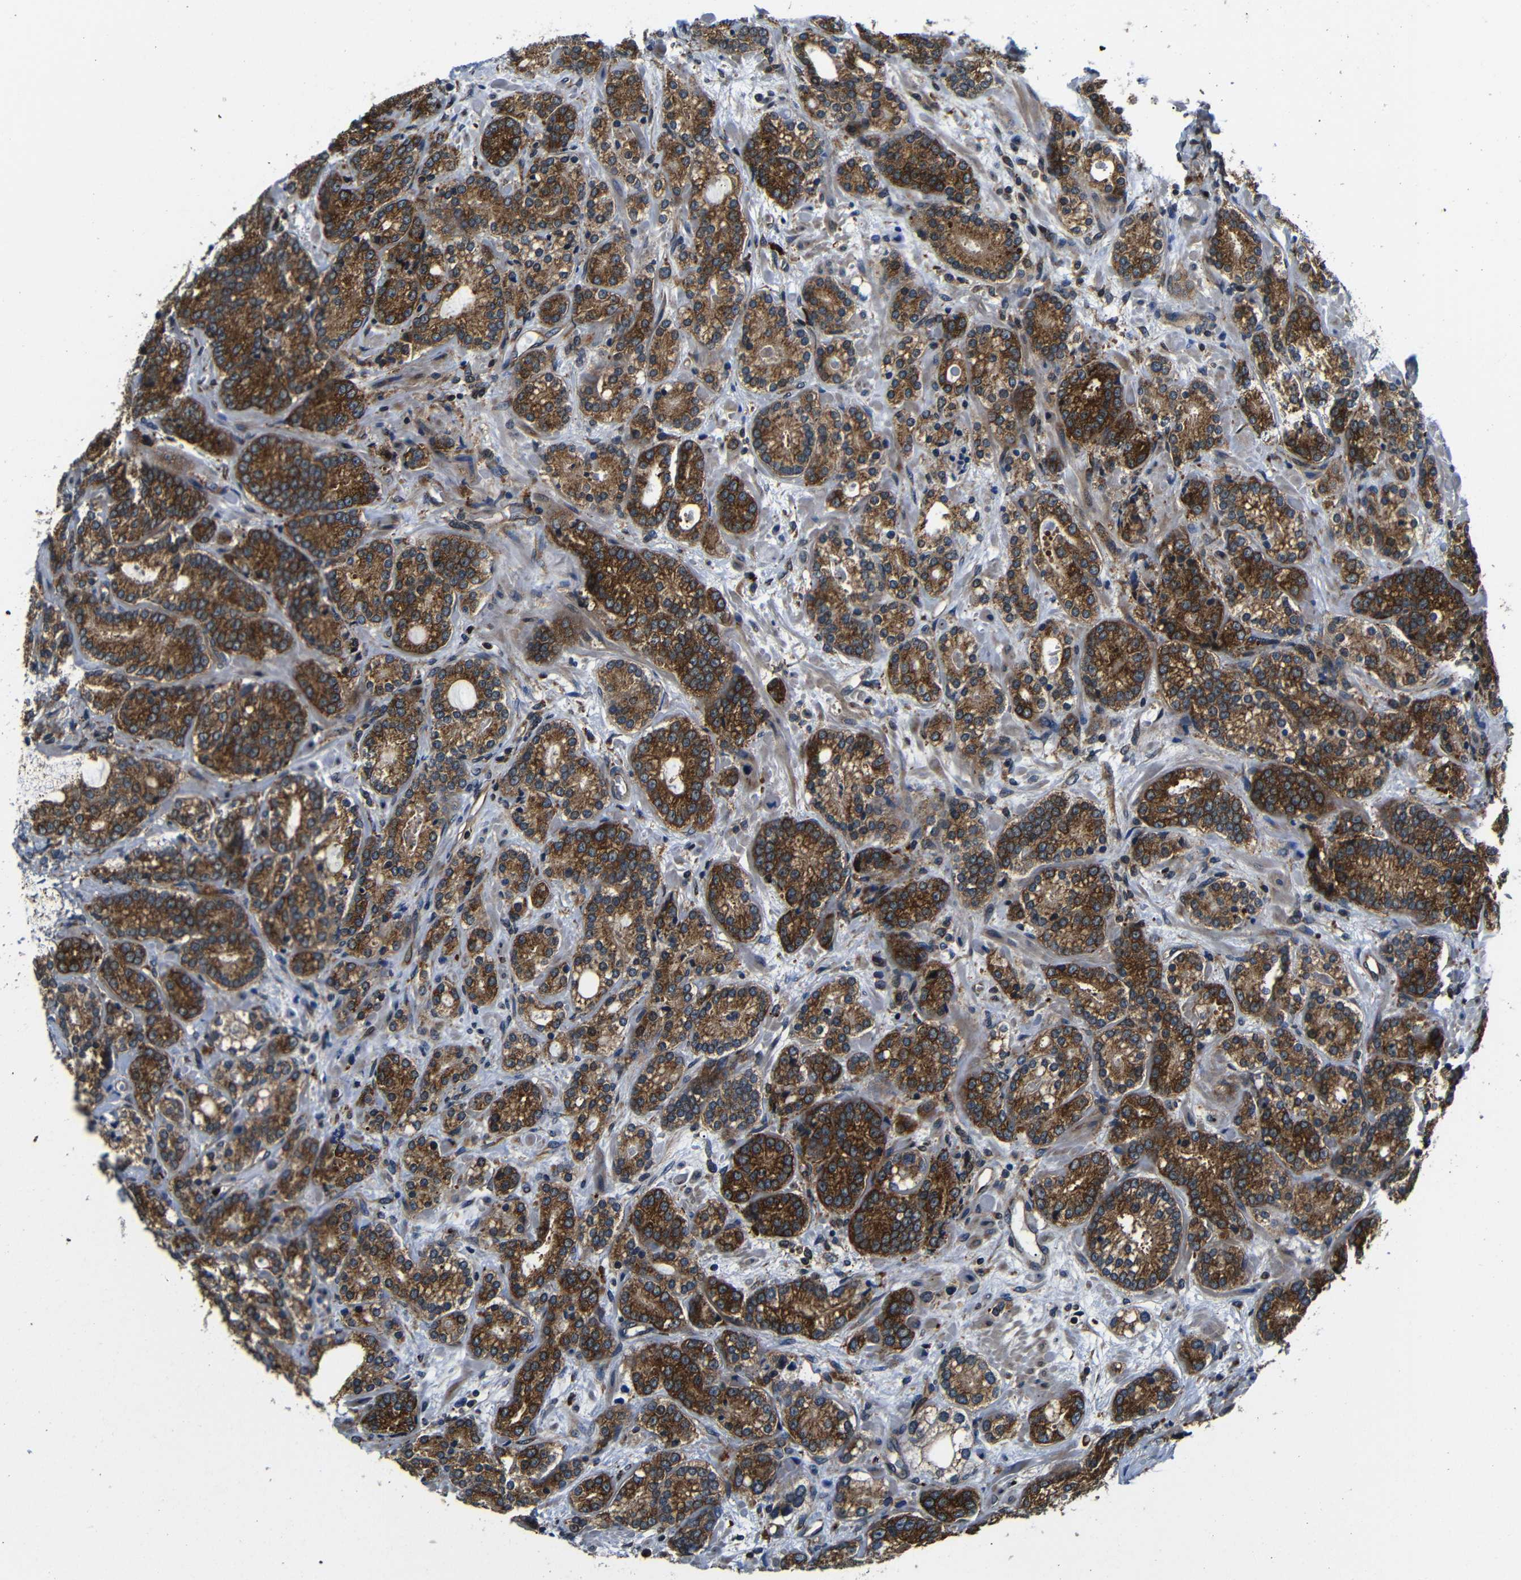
{"staining": {"intensity": "strong", "quantity": ">75%", "location": "cytoplasmic/membranous"}, "tissue": "prostate cancer", "cell_type": "Tumor cells", "image_type": "cancer", "snomed": [{"axis": "morphology", "description": "Adenocarcinoma, High grade"}, {"axis": "topography", "description": "Prostate"}], "caption": "Prostate cancer stained with a protein marker displays strong staining in tumor cells.", "gene": "ABCE1", "patient": {"sex": "male", "age": 61}}